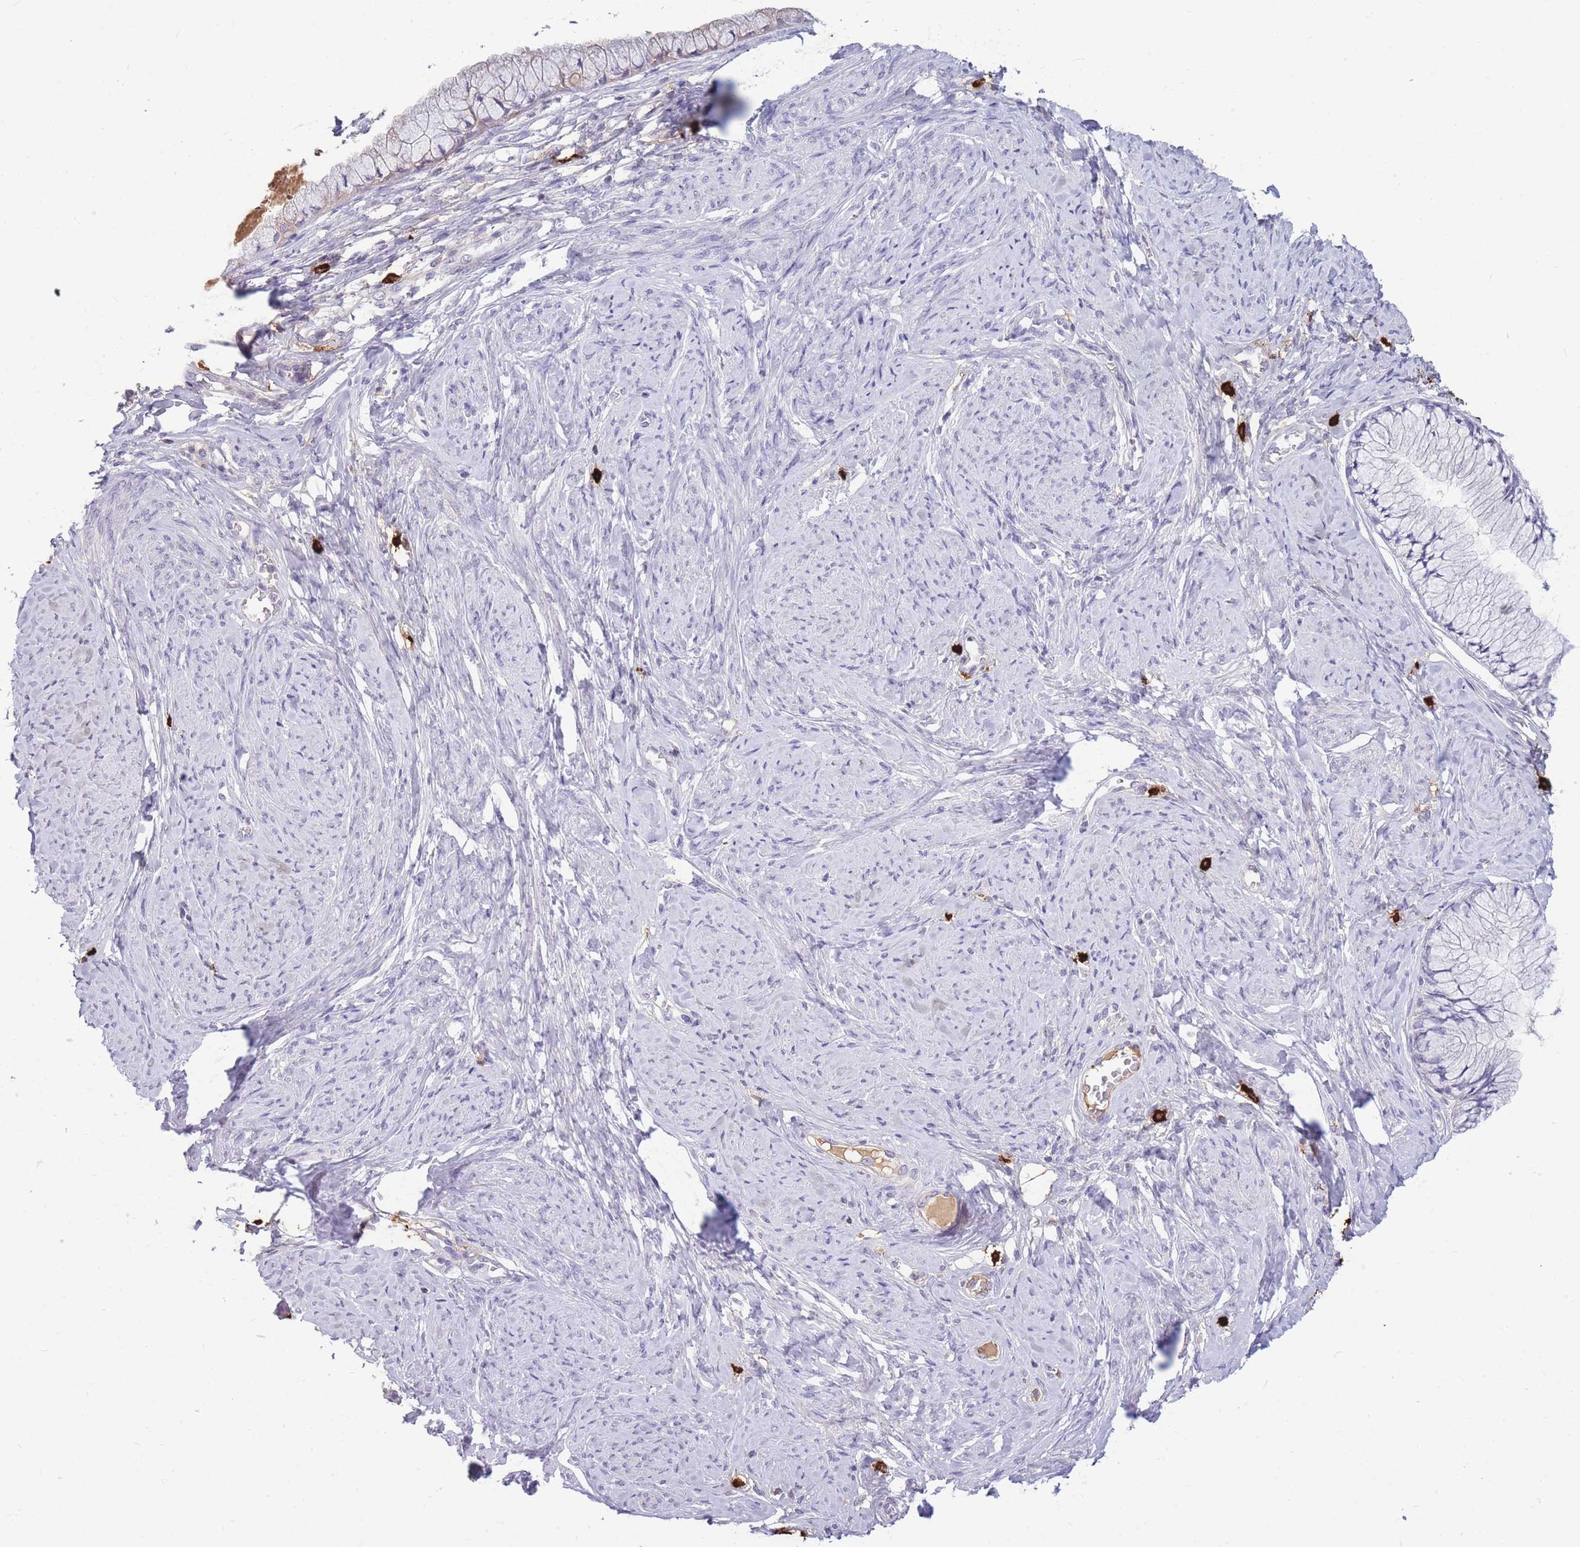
{"staining": {"intensity": "negative", "quantity": "none", "location": "none"}, "tissue": "cervix", "cell_type": "Glandular cells", "image_type": "normal", "snomed": [{"axis": "morphology", "description": "Normal tissue, NOS"}, {"axis": "topography", "description": "Cervix"}], "caption": "IHC photomicrograph of benign human cervix stained for a protein (brown), which displays no positivity in glandular cells. (DAB immunohistochemistry (IHC), high magnification).", "gene": "TPSD1", "patient": {"sex": "female", "age": 42}}